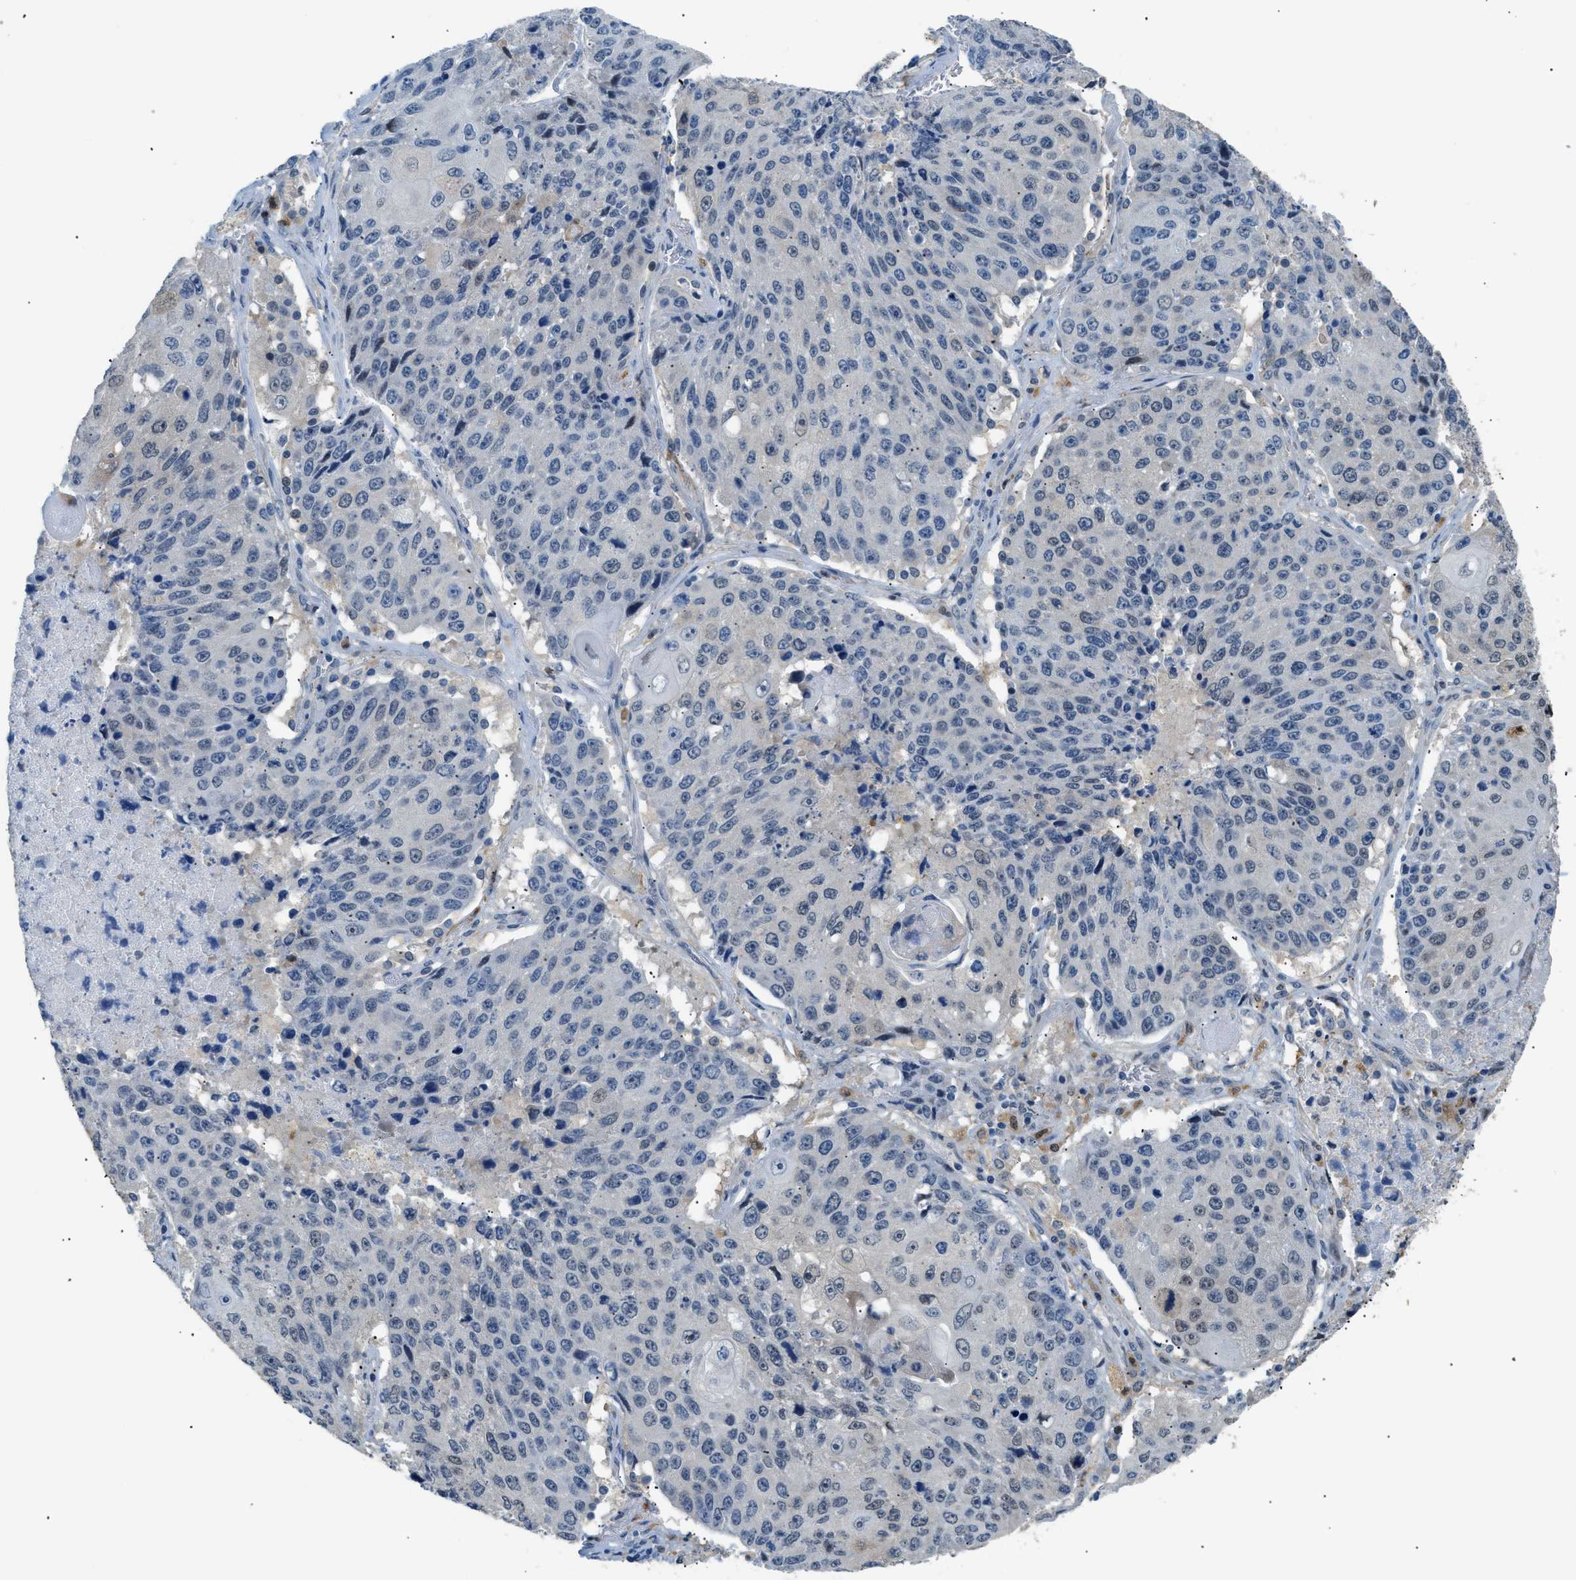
{"staining": {"intensity": "weak", "quantity": "<25%", "location": "cytoplasmic/membranous"}, "tissue": "lung cancer", "cell_type": "Tumor cells", "image_type": "cancer", "snomed": [{"axis": "morphology", "description": "Squamous cell carcinoma, NOS"}, {"axis": "topography", "description": "Lung"}], "caption": "DAB (3,3'-diaminobenzidine) immunohistochemical staining of human lung cancer reveals no significant positivity in tumor cells.", "gene": "AKR1A1", "patient": {"sex": "male", "age": 61}}